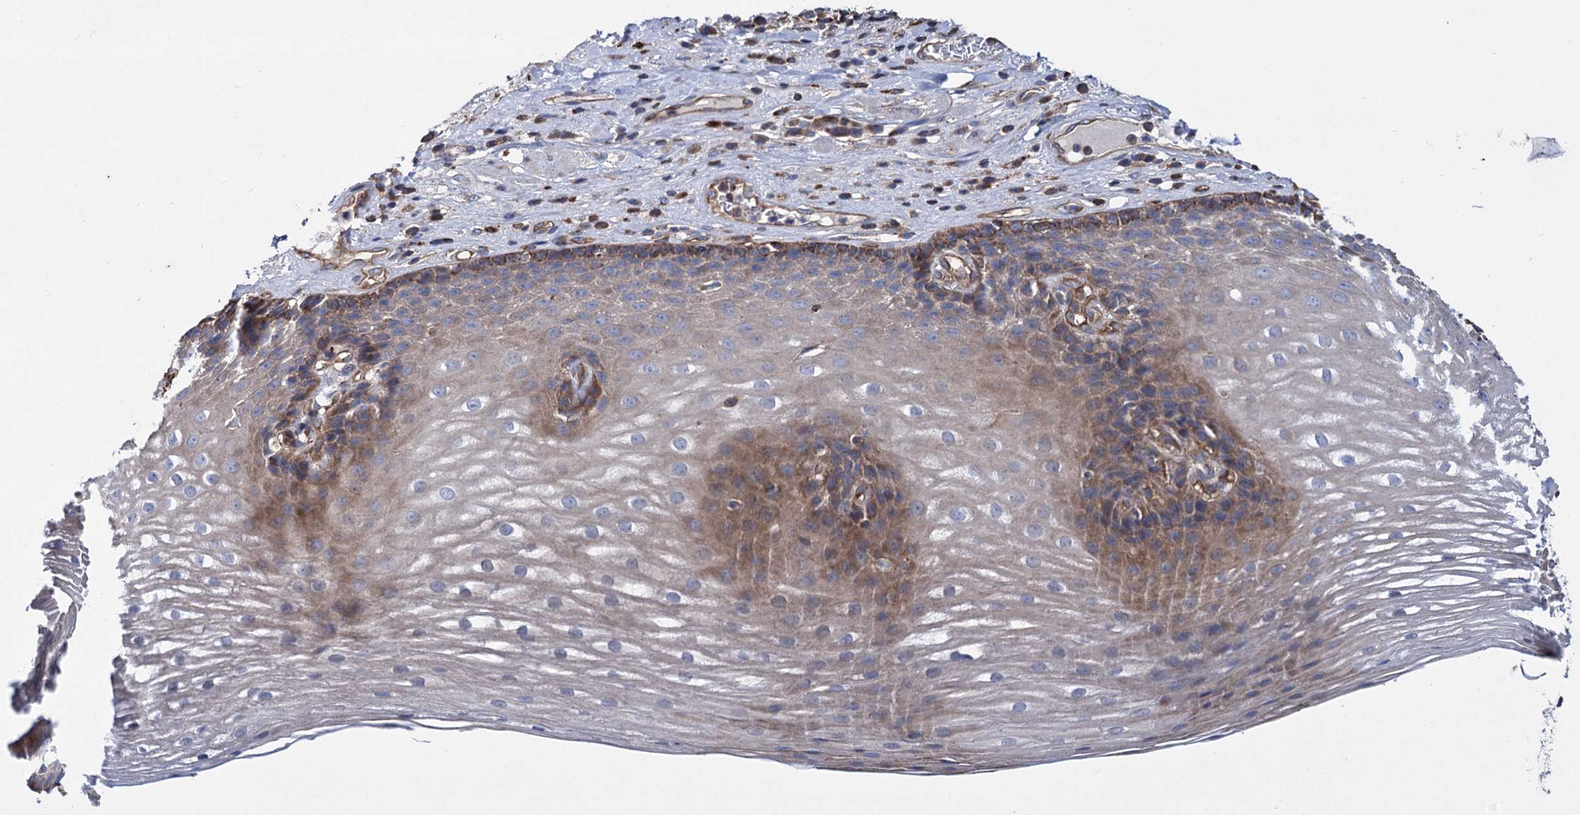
{"staining": {"intensity": "moderate", "quantity": "25%-75%", "location": "cytoplasmic/membranous"}, "tissue": "esophagus", "cell_type": "Squamous epithelial cells", "image_type": "normal", "snomed": [{"axis": "morphology", "description": "Normal tissue, NOS"}, {"axis": "topography", "description": "Esophagus"}], "caption": "High-power microscopy captured an immunohistochemistry photomicrograph of normal esophagus, revealing moderate cytoplasmic/membranous expression in approximately 25%-75% of squamous epithelial cells. (DAB (3,3'-diaminobenzidine) = brown stain, brightfield microscopy at high magnification).", "gene": "SCPEP1", "patient": {"sex": "male", "age": 62}}